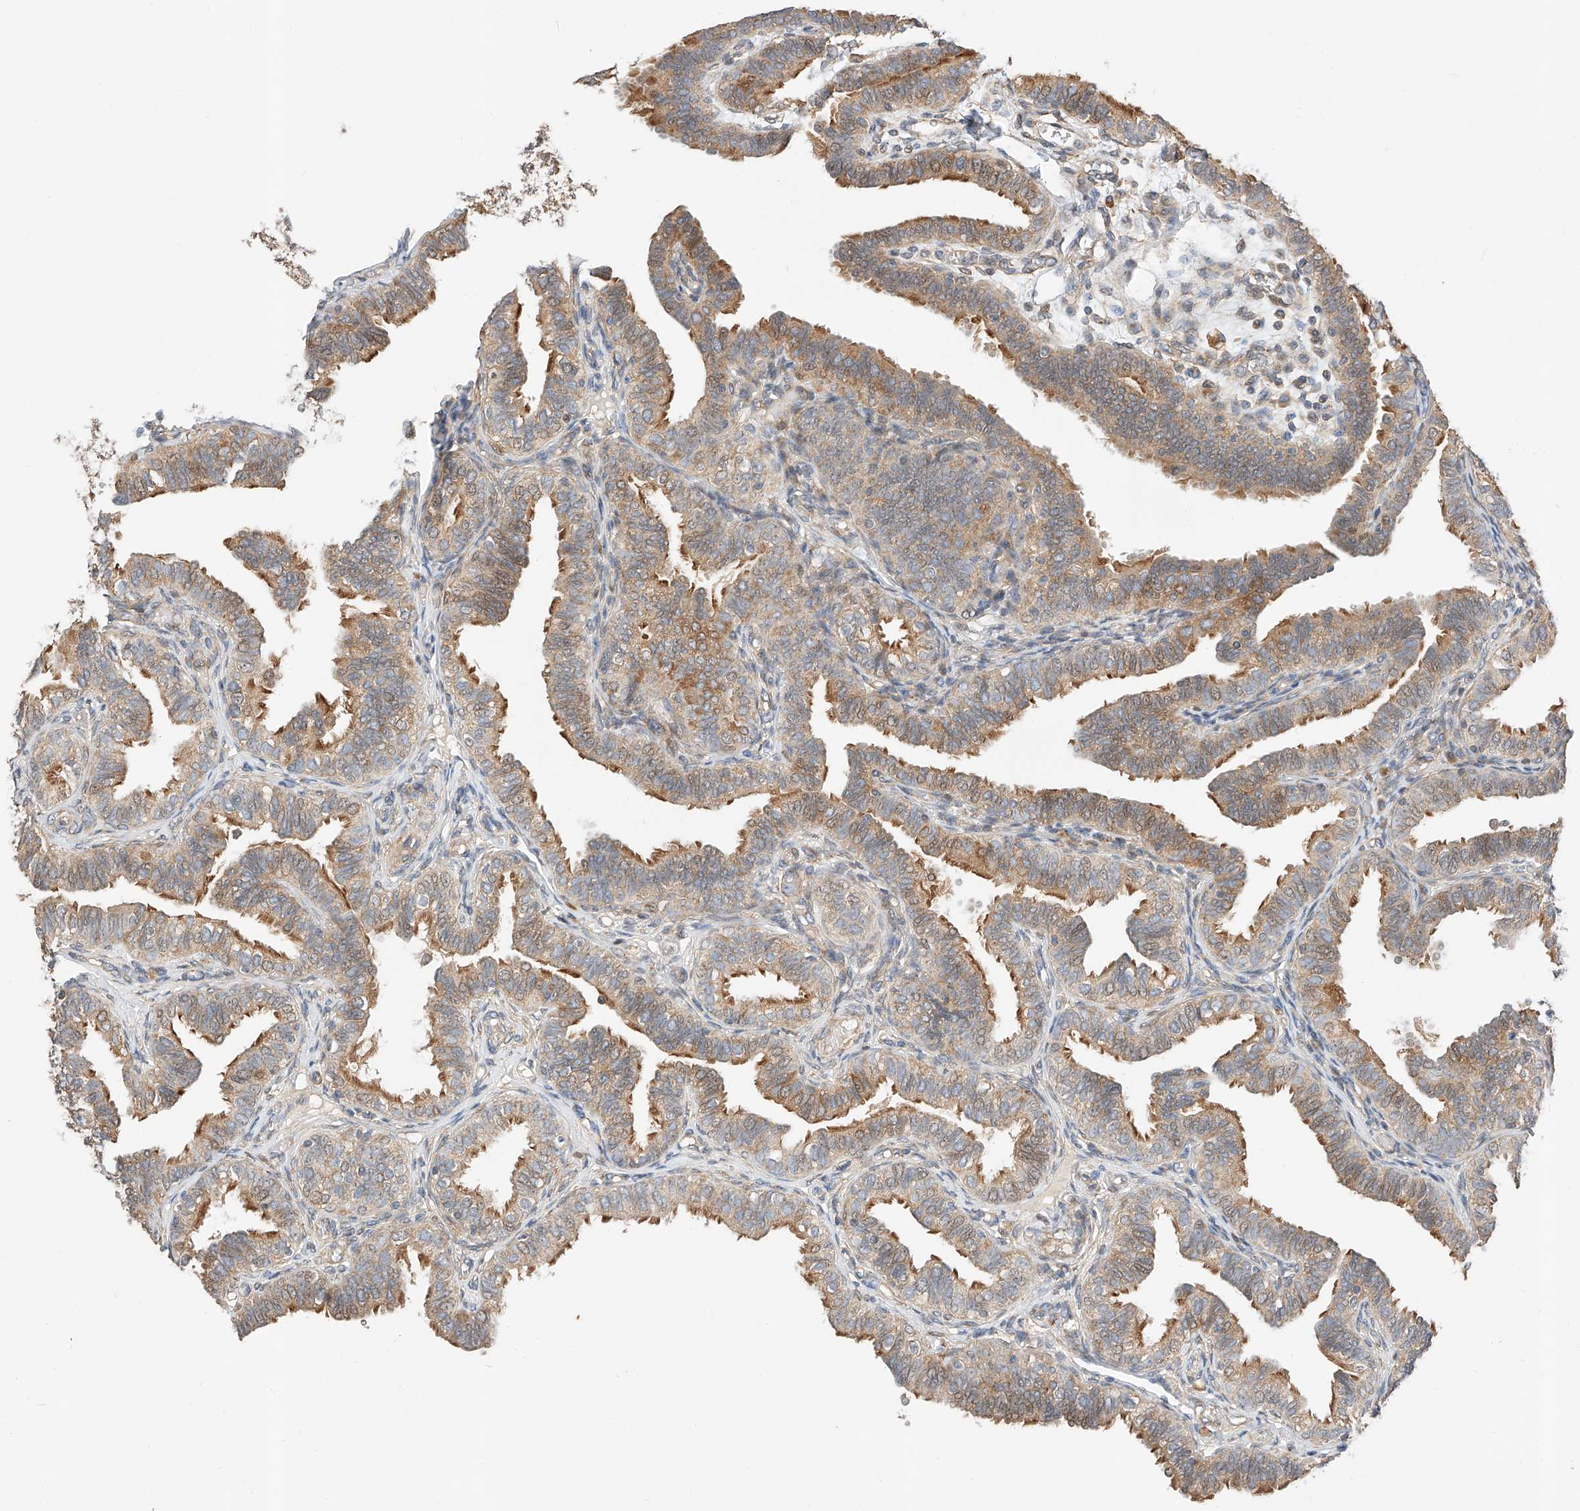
{"staining": {"intensity": "strong", "quantity": "25%-75%", "location": "cytoplasmic/membranous,nuclear"}, "tissue": "fallopian tube", "cell_type": "Glandular cells", "image_type": "normal", "snomed": [{"axis": "morphology", "description": "Normal tissue, NOS"}, {"axis": "topography", "description": "Fallopian tube"}], "caption": "An IHC image of normal tissue is shown. Protein staining in brown shows strong cytoplasmic/membranous,nuclear positivity in fallopian tube within glandular cells.", "gene": "RAB23", "patient": {"sex": "female", "age": 39}}